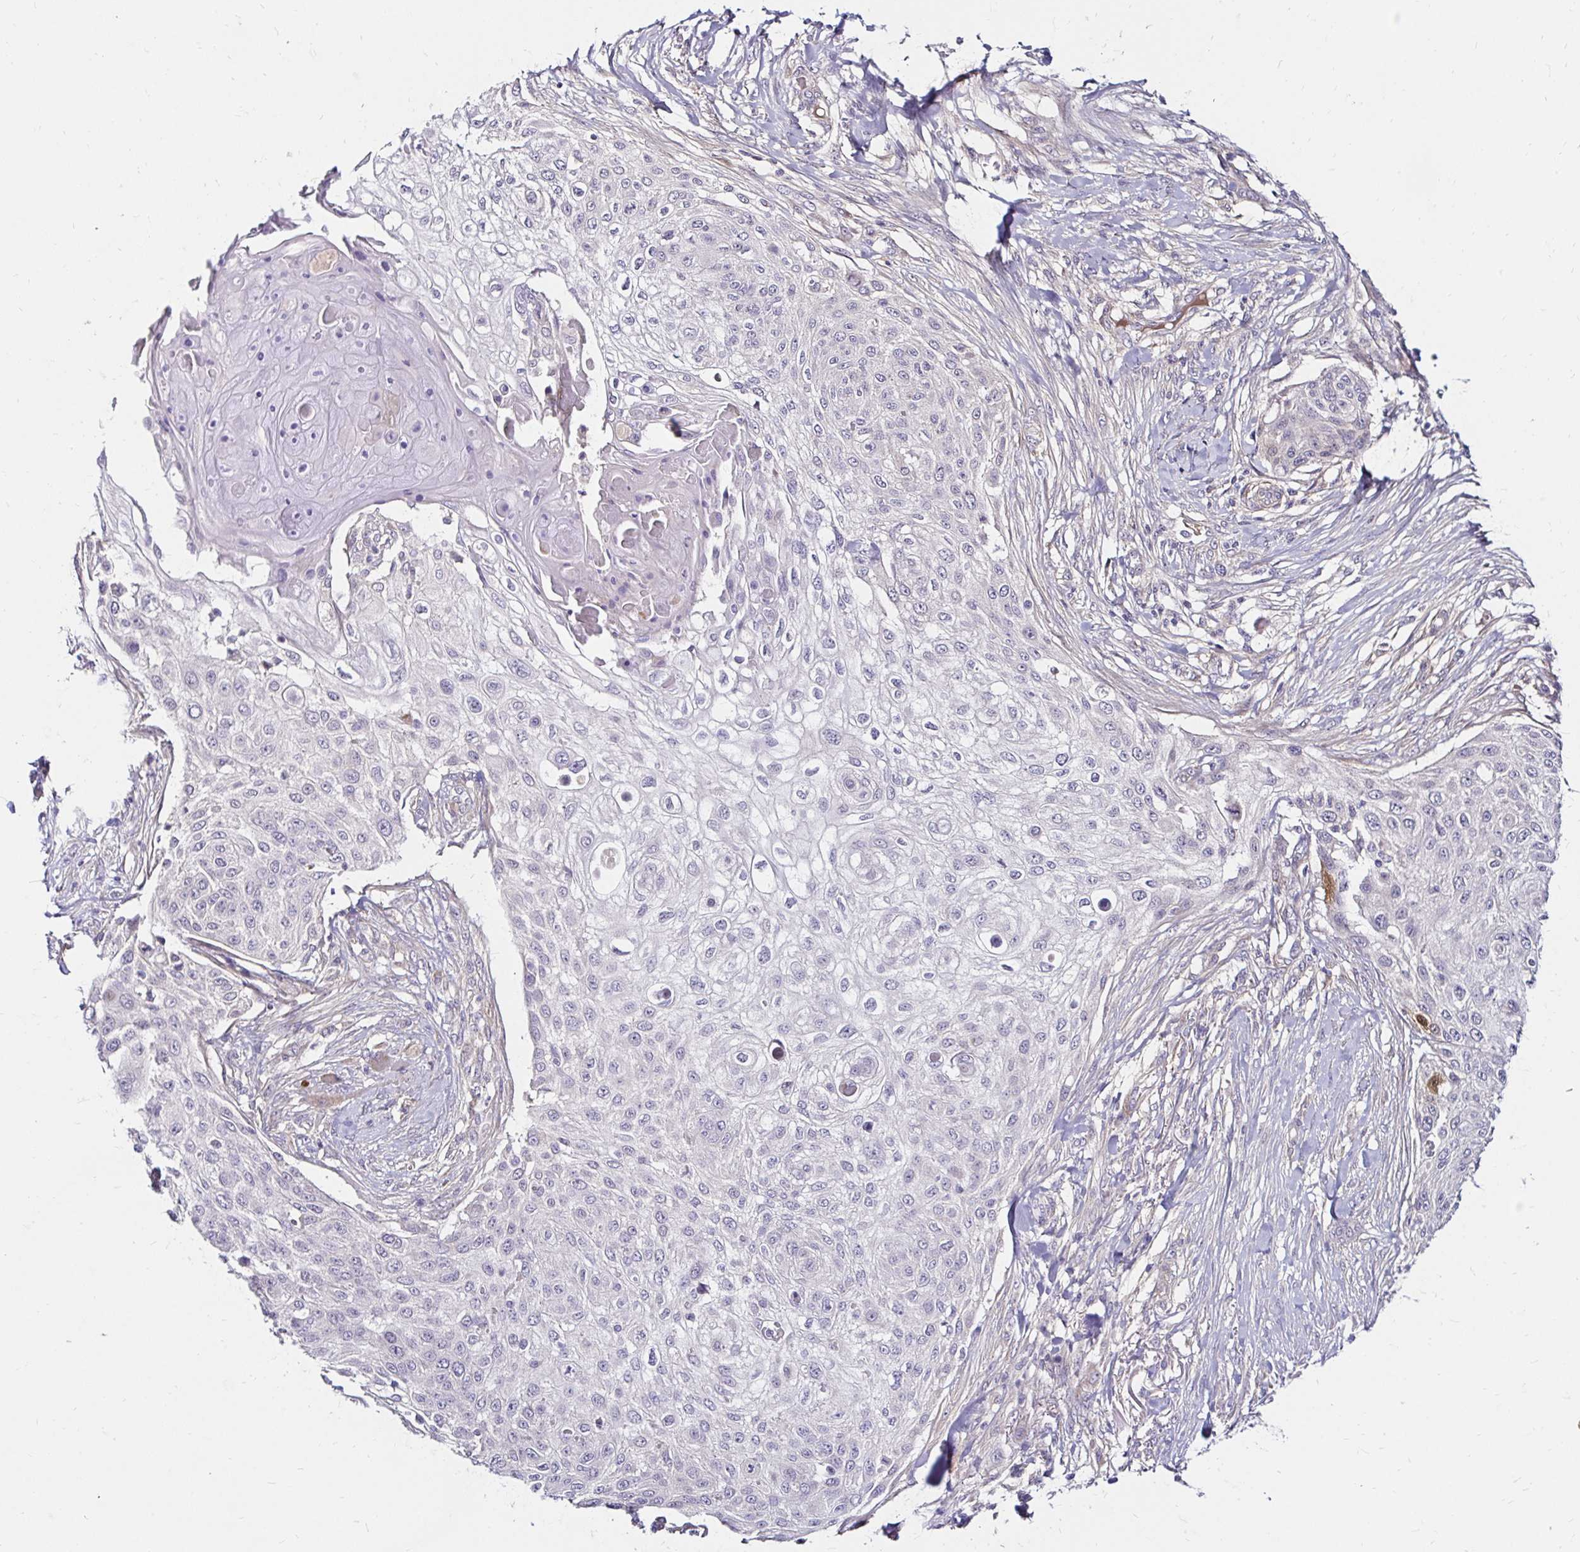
{"staining": {"intensity": "negative", "quantity": "none", "location": "none"}, "tissue": "skin cancer", "cell_type": "Tumor cells", "image_type": "cancer", "snomed": [{"axis": "morphology", "description": "Squamous cell carcinoma, NOS"}, {"axis": "topography", "description": "Skin"}], "caption": "Tumor cells show no significant protein expression in skin squamous cell carcinoma.", "gene": "GUCY1A1", "patient": {"sex": "female", "age": 87}}